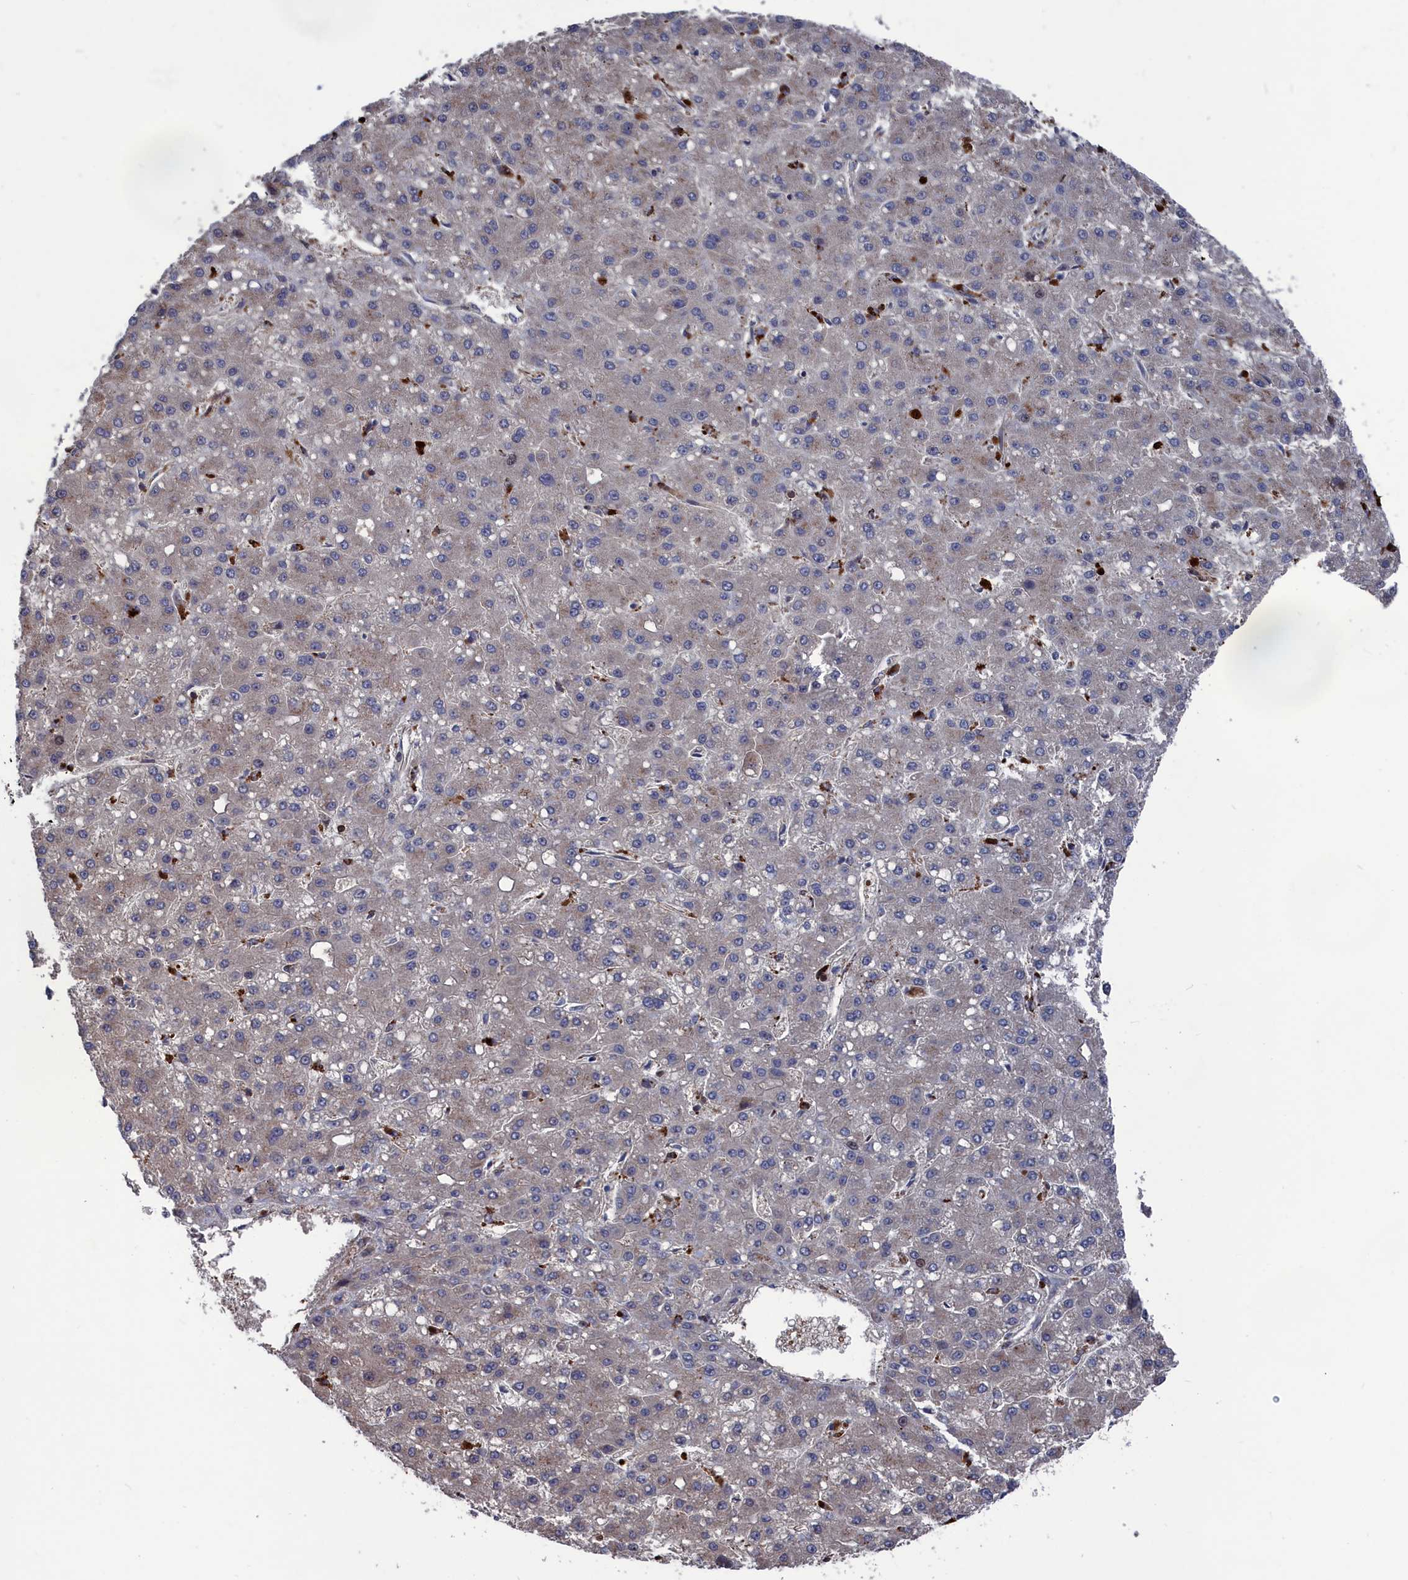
{"staining": {"intensity": "weak", "quantity": "<25%", "location": "cytoplasmic/membranous"}, "tissue": "liver cancer", "cell_type": "Tumor cells", "image_type": "cancer", "snomed": [{"axis": "morphology", "description": "Carcinoma, Hepatocellular, NOS"}, {"axis": "topography", "description": "Liver"}], "caption": "Immunohistochemistry image of neoplastic tissue: liver hepatocellular carcinoma stained with DAB demonstrates no significant protein staining in tumor cells.", "gene": "PLA2G15", "patient": {"sex": "male", "age": 67}}